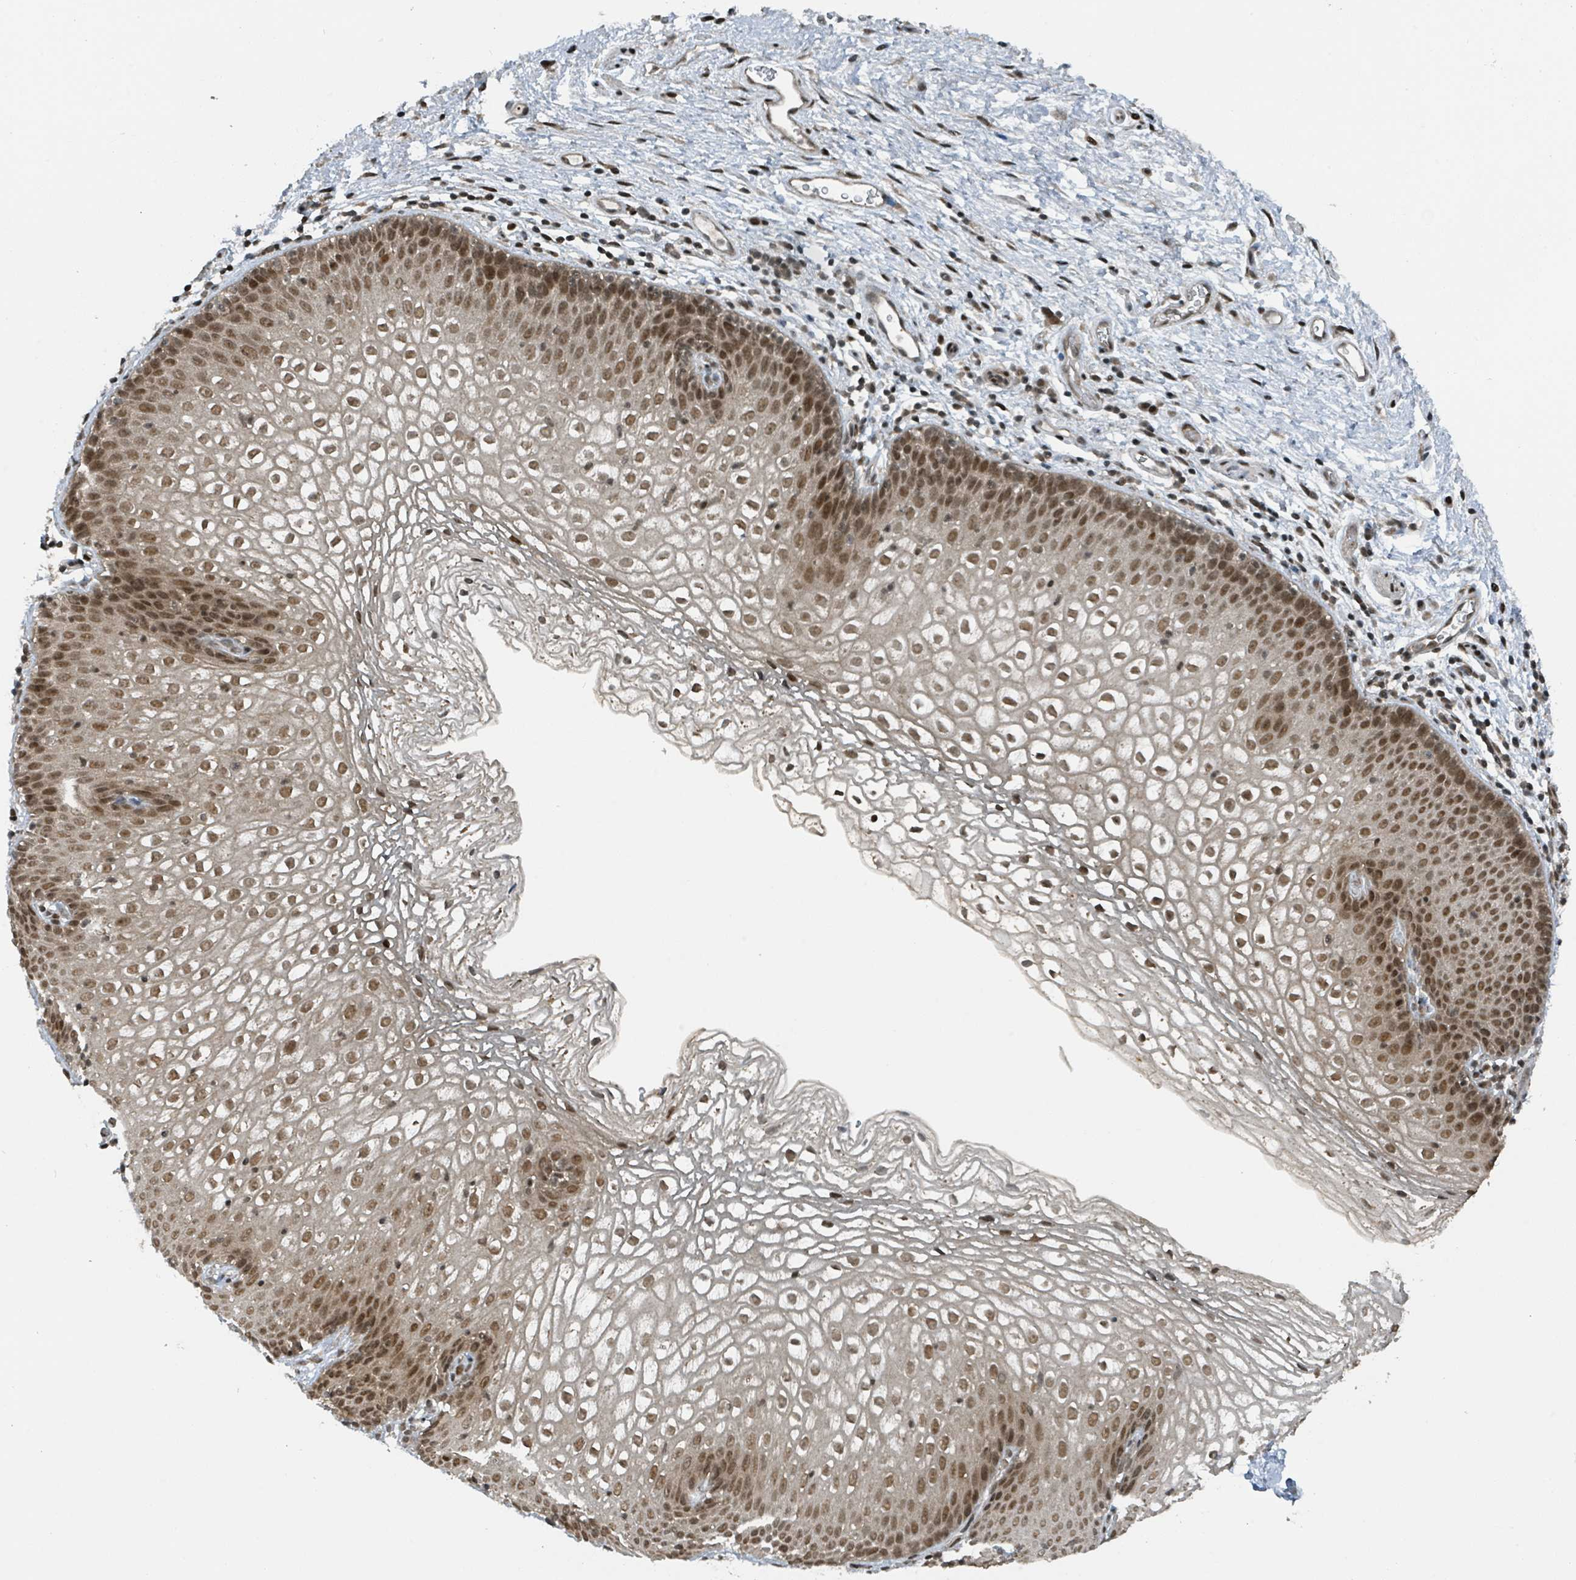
{"staining": {"intensity": "moderate", "quantity": ">75%", "location": "nuclear"}, "tissue": "vagina", "cell_type": "Squamous epithelial cells", "image_type": "normal", "snomed": [{"axis": "morphology", "description": "Normal tissue, NOS"}, {"axis": "topography", "description": "Vagina"}], "caption": "High-power microscopy captured an immunohistochemistry histopathology image of normal vagina, revealing moderate nuclear positivity in approximately >75% of squamous epithelial cells.", "gene": "PHIP", "patient": {"sex": "female", "age": 47}}